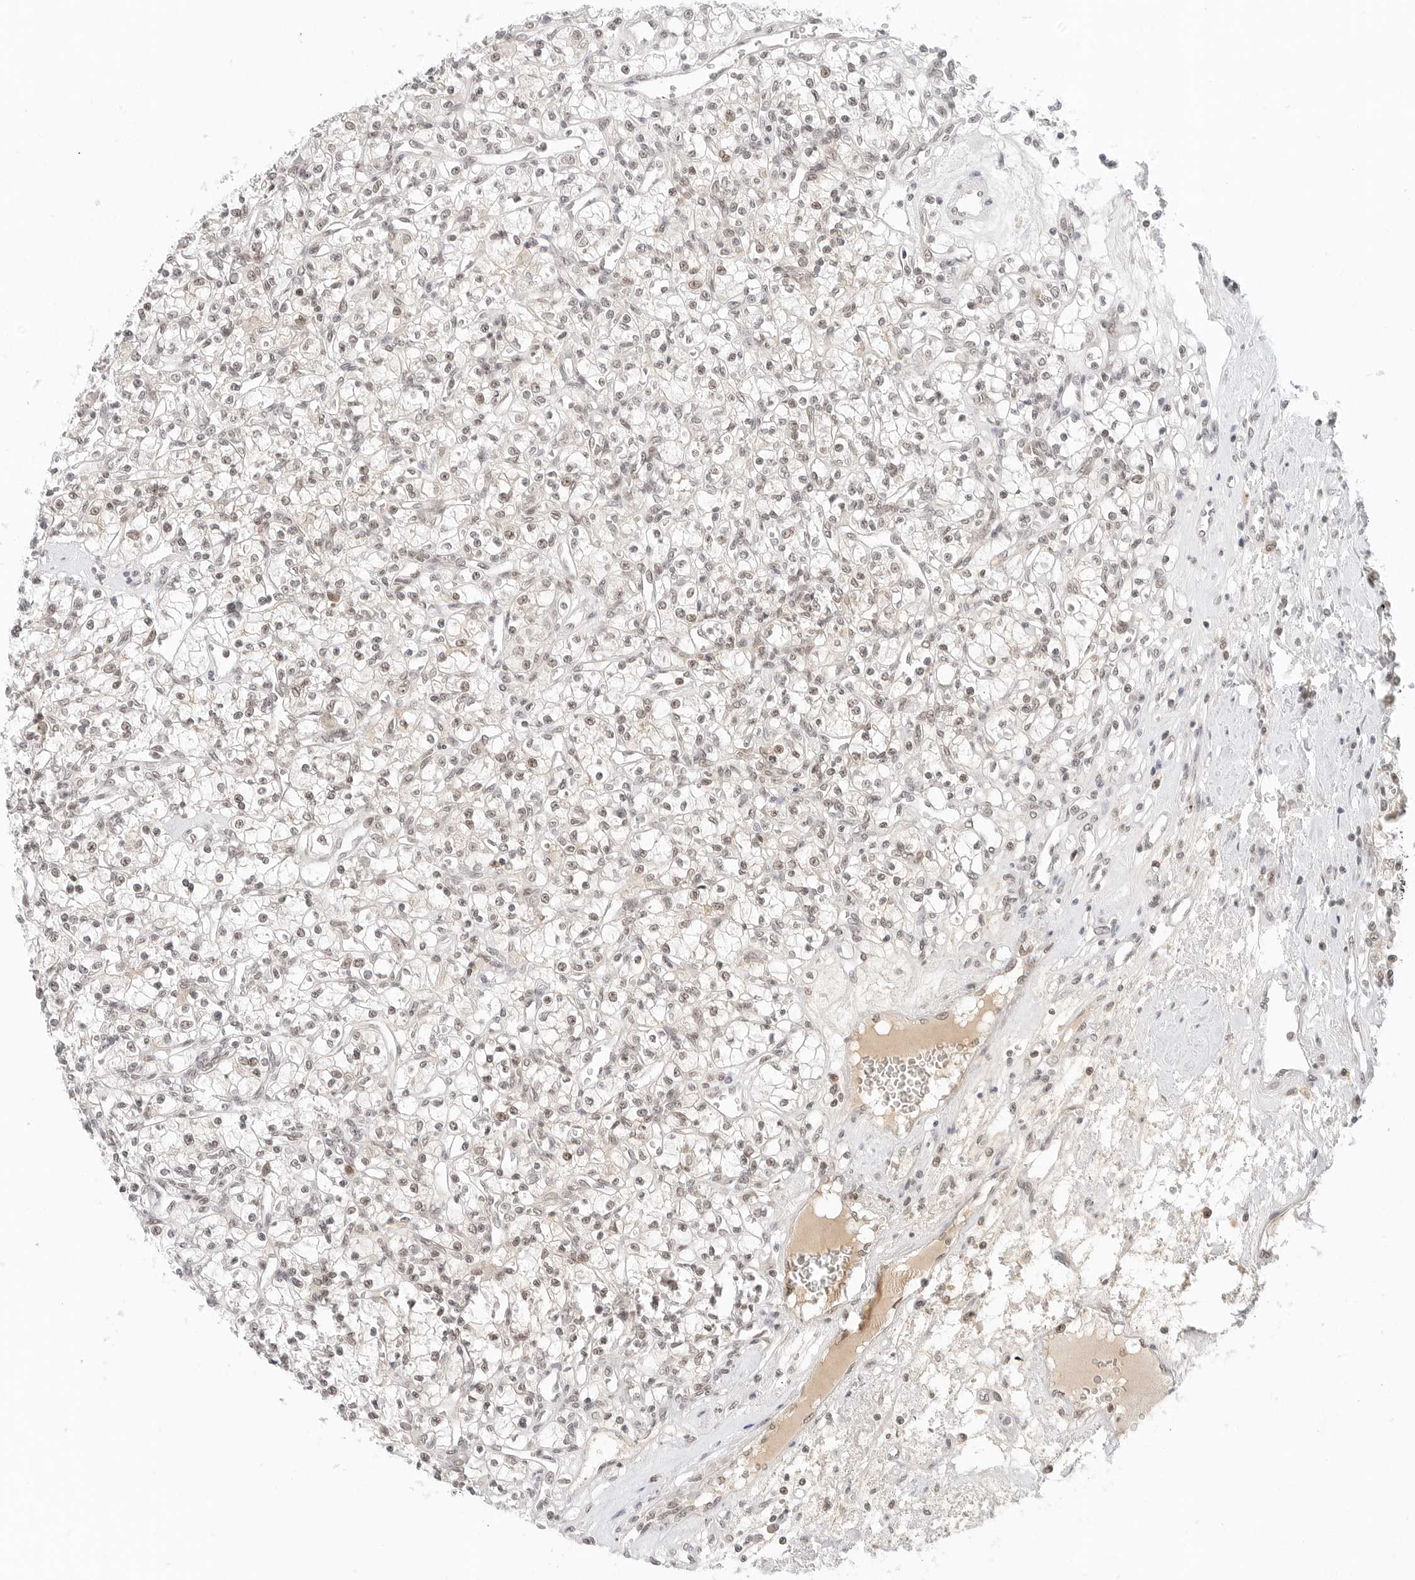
{"staining": {"intensity": "weak", "quantity": "25%-75%", "location": "nuclear"}, "tissue": "renal cancer", "cell_type": "Tumor cells", "image_type": "cancer", "snomed": [{"axis": "morphology", "description": "Adenocarcinoma, NOS"}, {"axis": "topography", "description": "Kidney"}], "caption": "High-magnification brightfield microscopy of renal adenocarcinoma stained with DAB (brown) and counterstained with hematoxylin (blue). tumor cells exhibit weak nuclear staining is present in about25%-75% of cells.", "gene": "NEO1", "patient": {"sex": "female", "age": 59}}